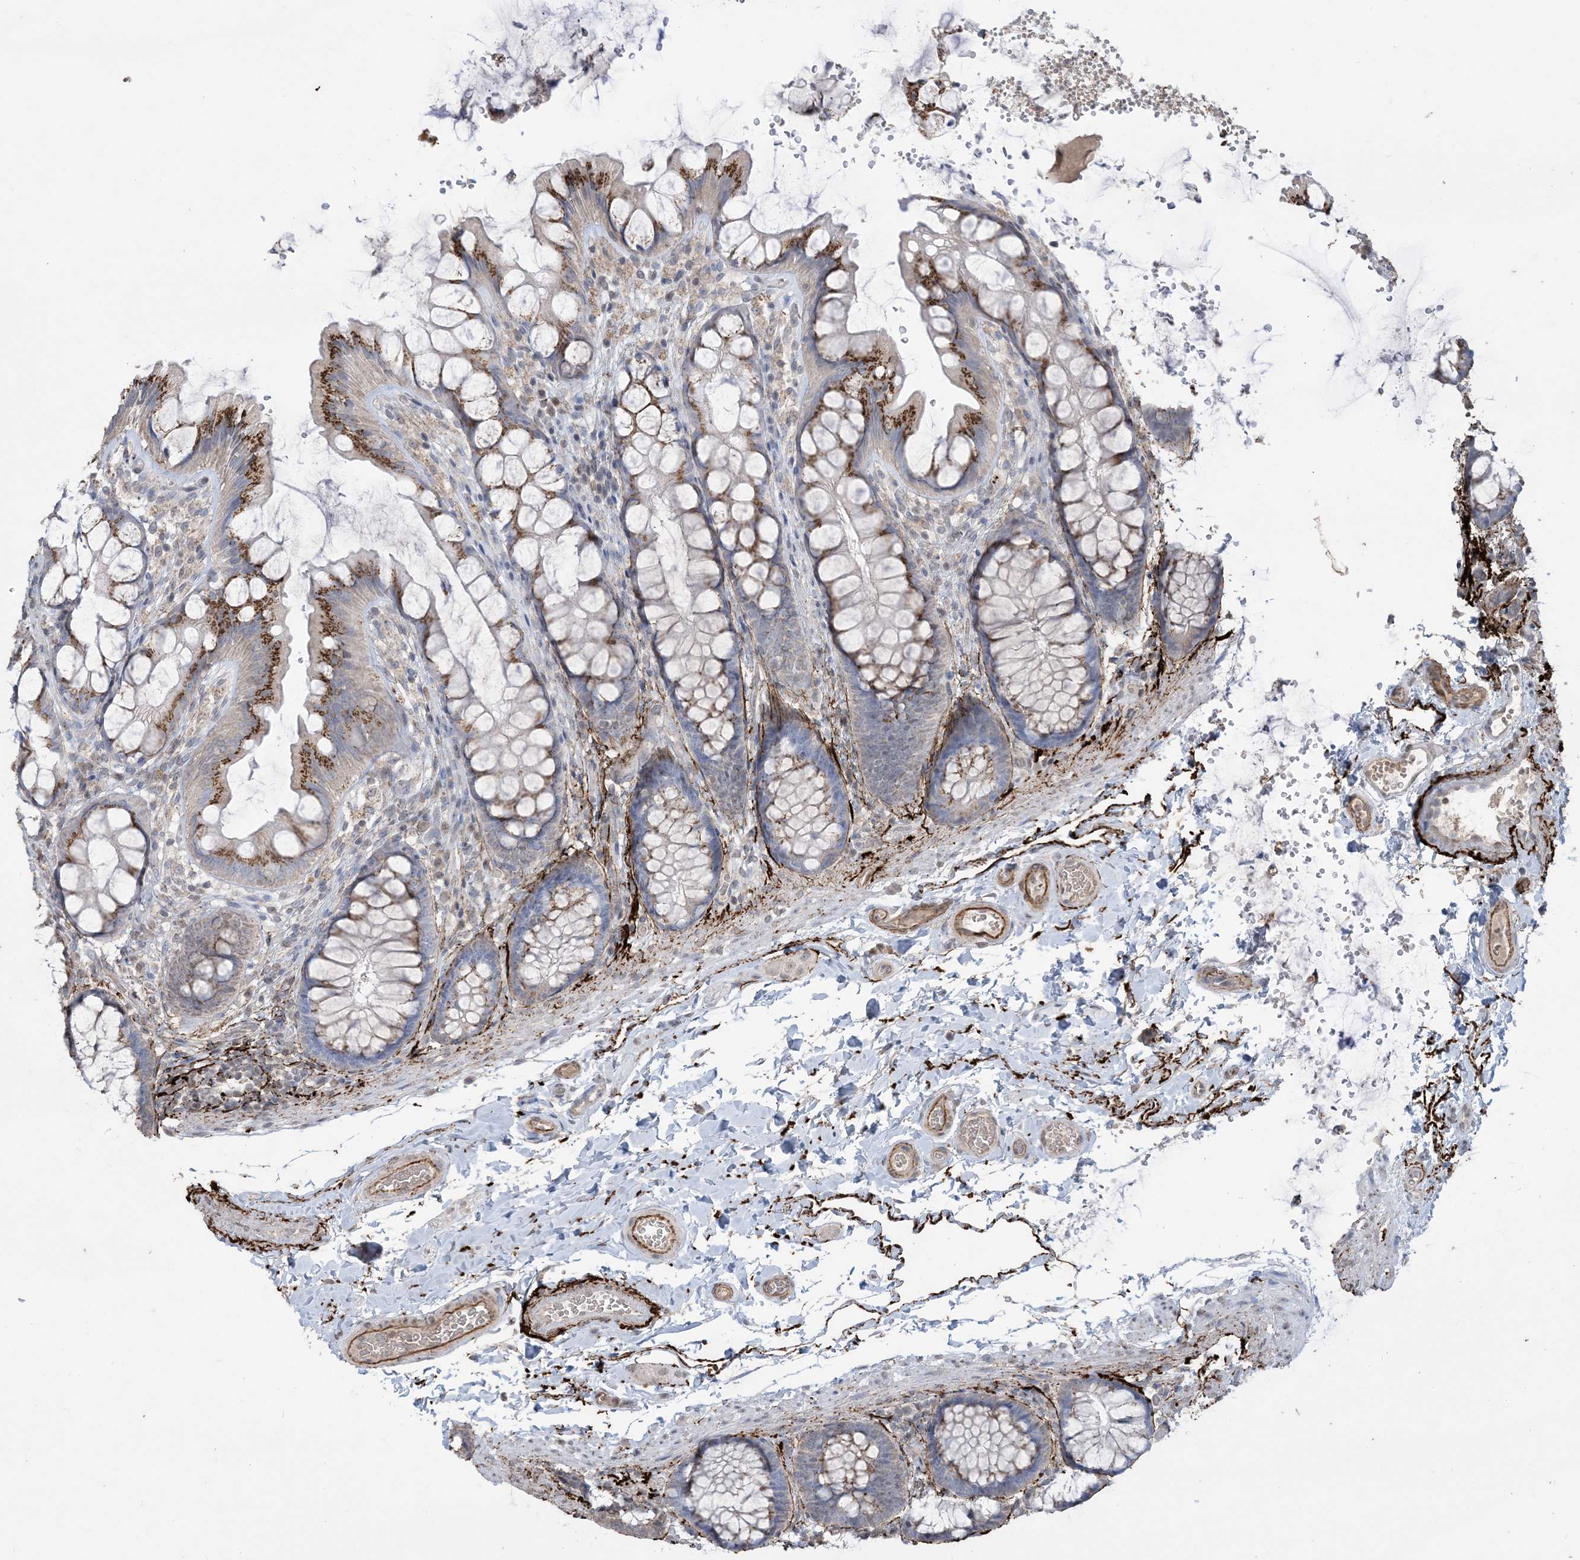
{"staining": {"intensity": "moderate", "quantity": ">75%", "location": "cytoplasmic/membranous"}, "tissue": "colon", "cell_type": "Endothelial cells", "image_type": "normal", "snomed": [{"axis": "morphology", "description": "Normal tissue, NOS"}, {"axis": "topography", "description": "Colon"}], "caption": "A medium amount of moderate cytoplasmic/membranous positivity is identified in approximately >75% of endothelial cells in normal colon. The staining was performed using DAB (3,3'-diaminobenzidine) to visualize the protein expression in brown, while the nuclei were stained in blue with hematoxylin (Magnification: 20x).", "gene": "XRN1", "patient": {"sex": "male", "age": 47}}